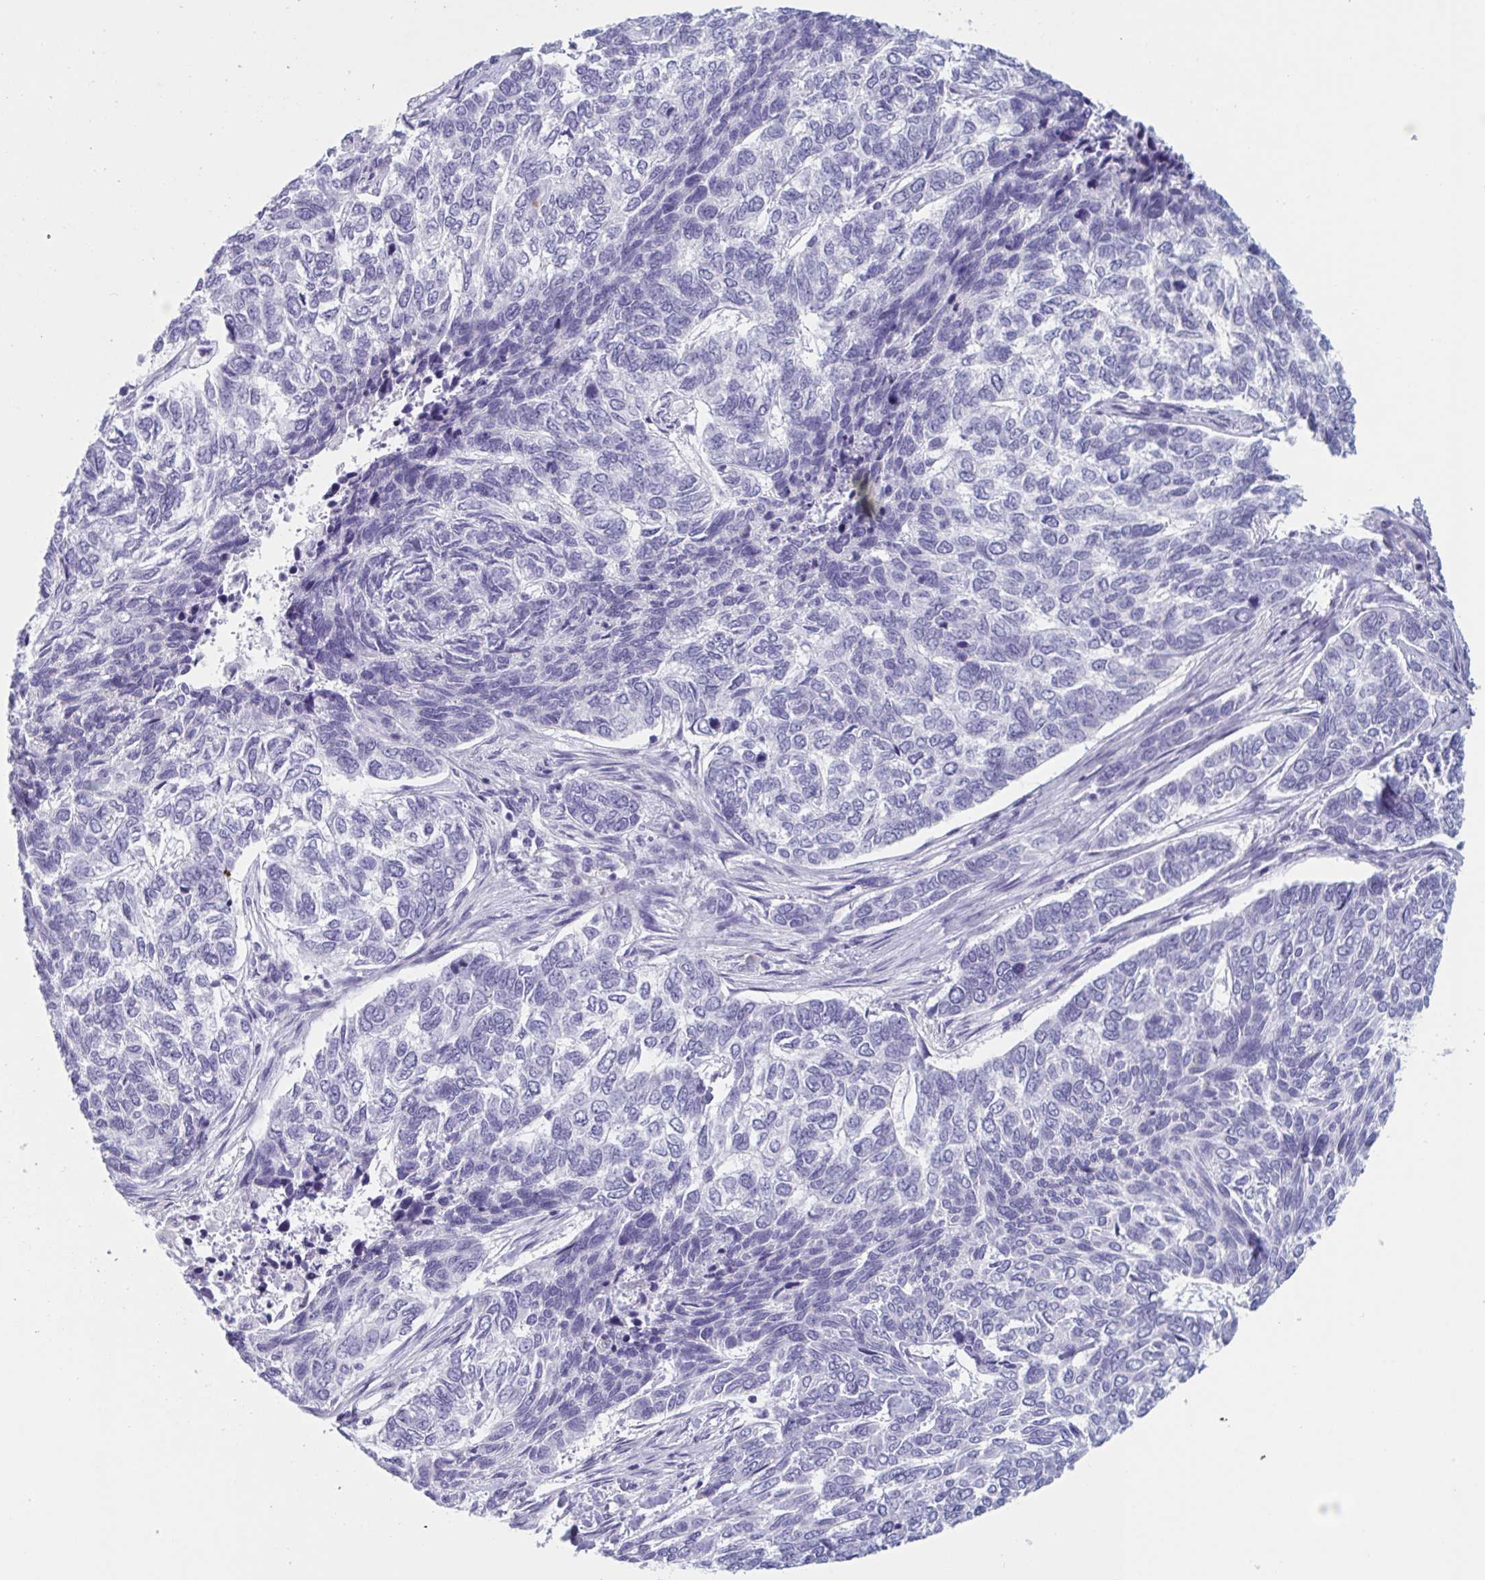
{"staining": {"intensity": "negative", "quantity": "none", "location": "none"}, "tissue": "skin cancer", "cell_type": "Tumor cells", "image_type": "cancer", "snomed": [{"axis": "morphology", "description": "Basal cell carcinoma"}, {"axis": "topography", "description": "Skin"}], "caption": "Immunohistochemistry (IHC) photomicrograph of neoplastic tissue: human basal cell carcinoma (skin) stained with DAB shows no significant protein expression in tumor cells.", "gene": "HSD11B2", "patient": {"sex": "female", "age": 65}}